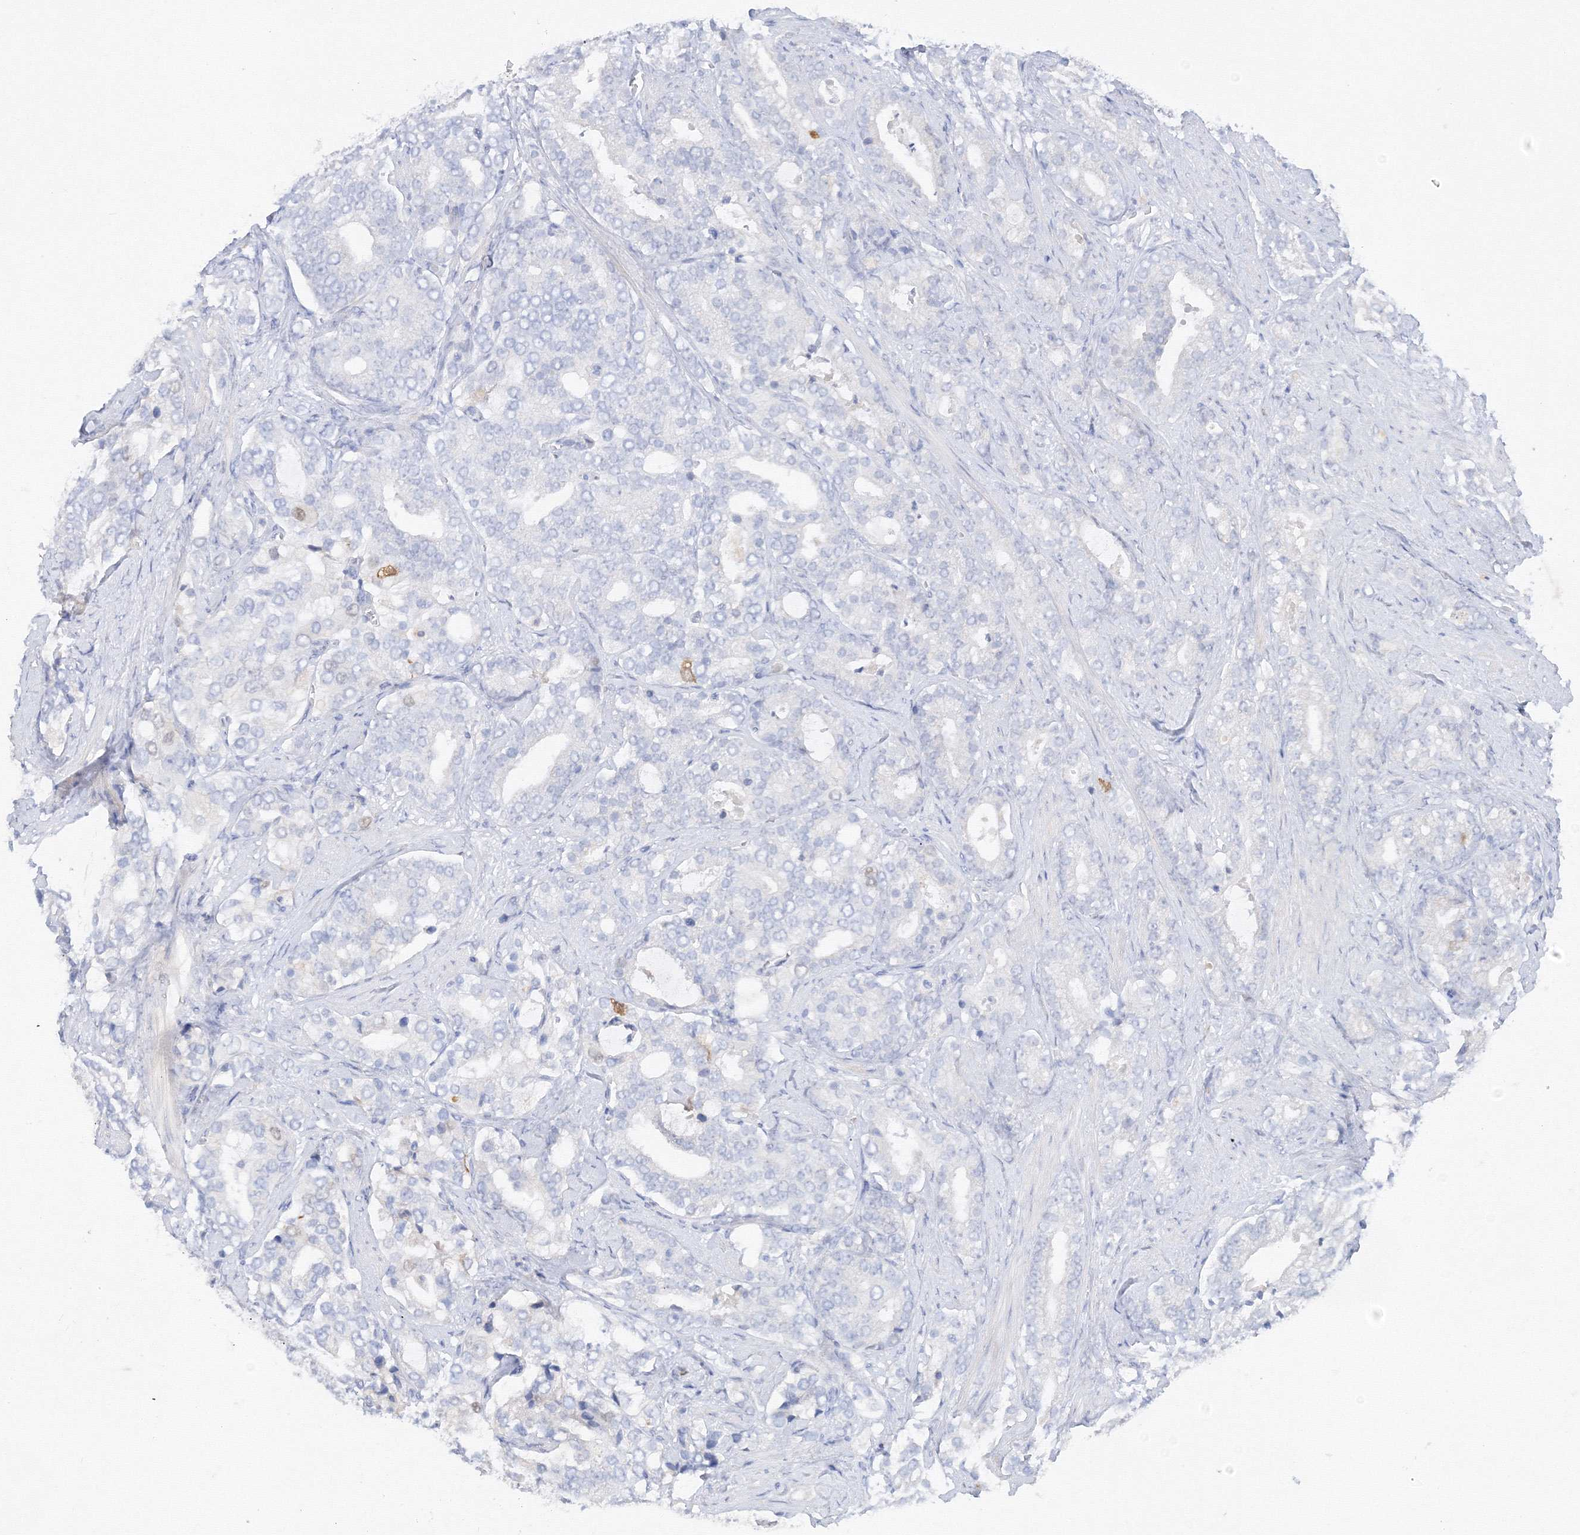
{"staining": {"intensity": "negative", "quantity": "none", "location": "none"}, "tissue": "prostate cancer", "cell_type": "Tumor cells", "image_type": "cancer", "snomed": [{"axis": "morphology", "description": "Adenocarcinoma, High grade"}, {"axis": "topography", "description": "Prostate and seminal vesicle, NOS"}], "caption": "The histopathology image exhibits no staining of tumor cells in prostate cancer. (Immunohistochemistry (ihc), brightfield microscopy, high magnification).", "gene": "TAMM41", "patient": {"sex": "male", "age": 67}}